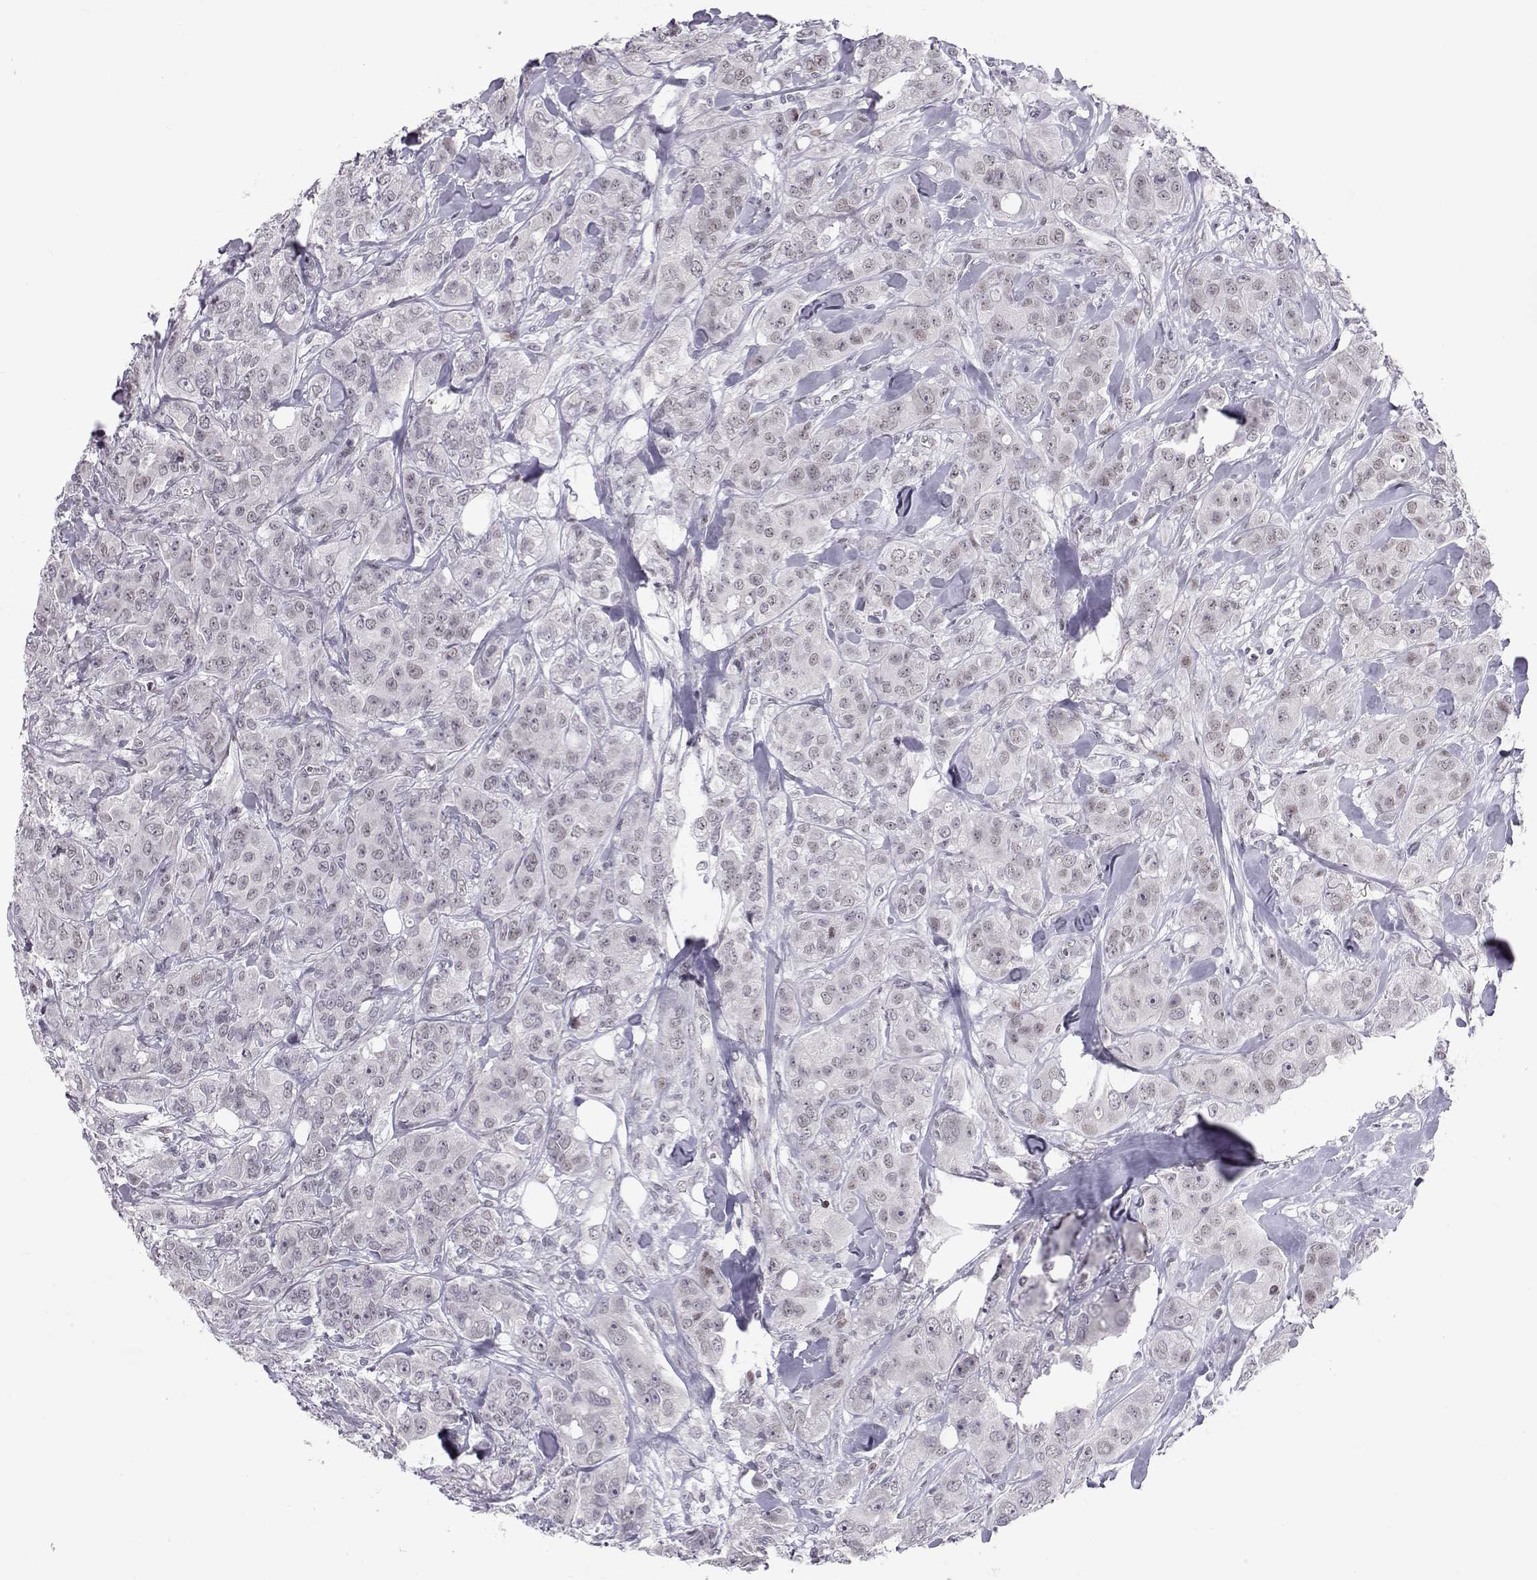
{"staining": {"intensity": "negative", "quantity": "none", "location": "none"}, "tissue": "breast cancer", "cell_type": "Tumor cells", "image_type": "cancer", "snomed": [{"axis": "morphology", "description": "Duct carcinoma"}, {"axis": "topography", "description": "Breast"}], "caption": "Immunohistochemical staining of human breast cancer demonstrates no significant staining in tumor cells.", "gene": "SIX6", "patient": {"sex": "female", "age": 43}}